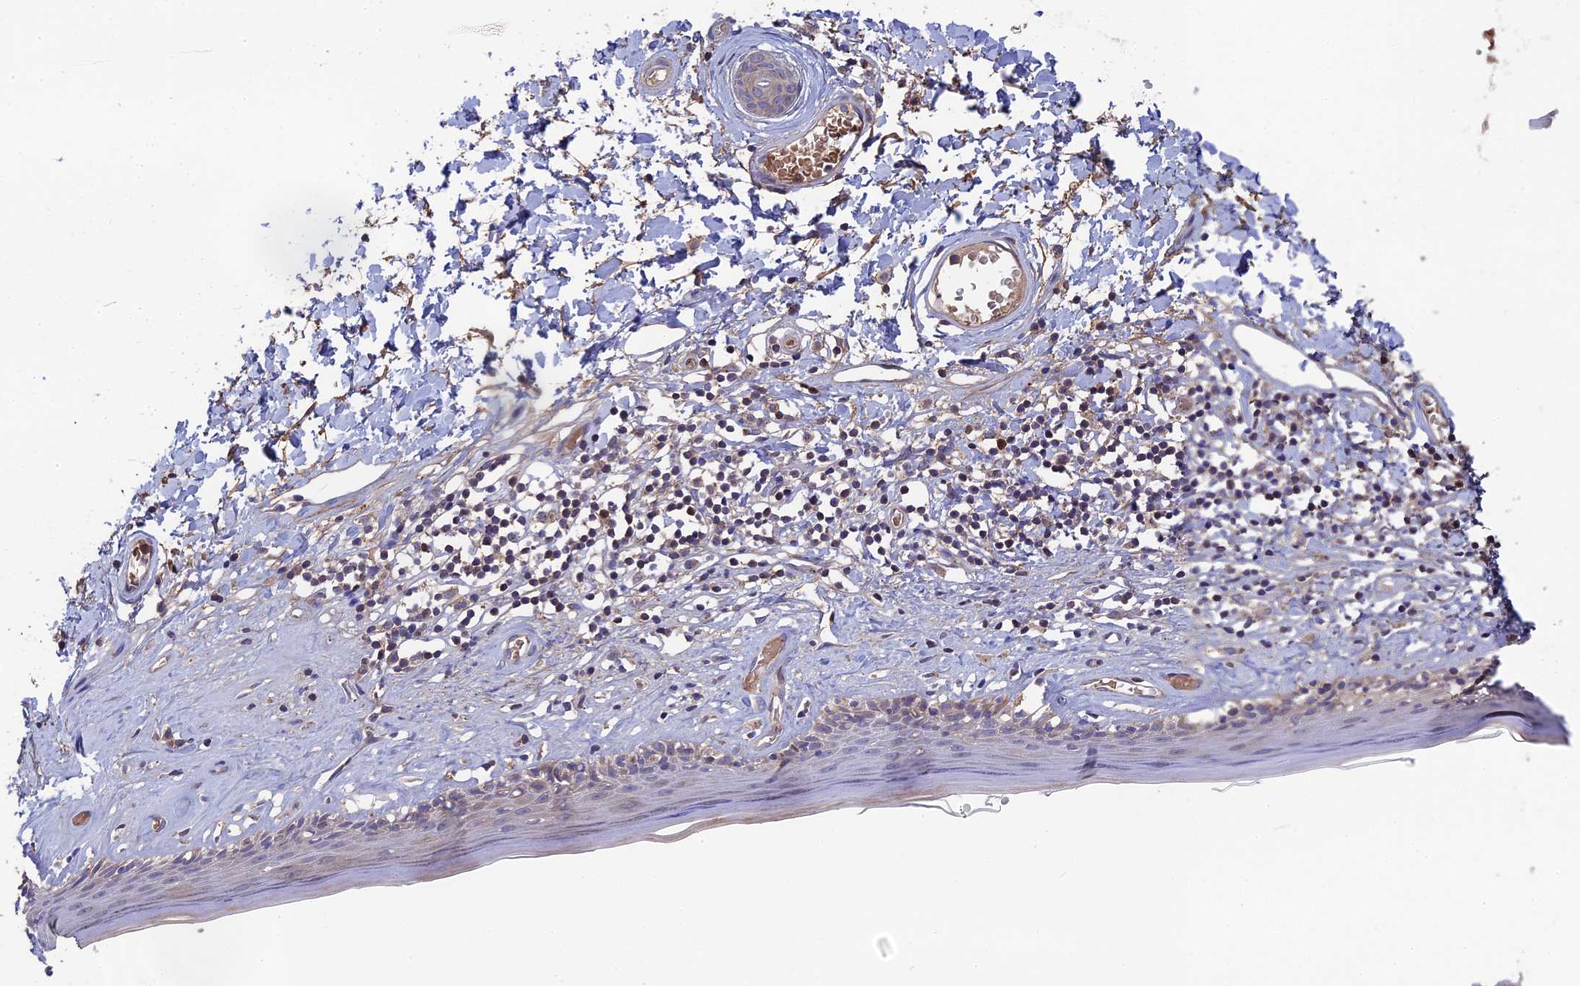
{"staining": {"intensity": "moderate", "quantity": "<25%", "location": "cytoplasmic/membranous"}, "tissue": "skin", "cell_type": "Epidermal cells", "image_type": "normal", "snomed": [{"axis": "morphology", "description": "Normal tissue, NOS"}, {"axis": "topography", "description": "Adipose tissue"}, {"axis": "topography", "description": "Vascular tissue"}, {"axis": "topography", "description": "Vulva"}, {"axis": "topography", "description": "Peripheral nerve tissue"}], "caption": "High-power microscopy captured an immunohistochemistry (IHC) histopathology image of benign skin, revealing moderate cytoplasmic/membranous positivity in about <25% of epidermal cells.", "gene": "RPIA", "patient": {"sex": "female", "age": 86}}